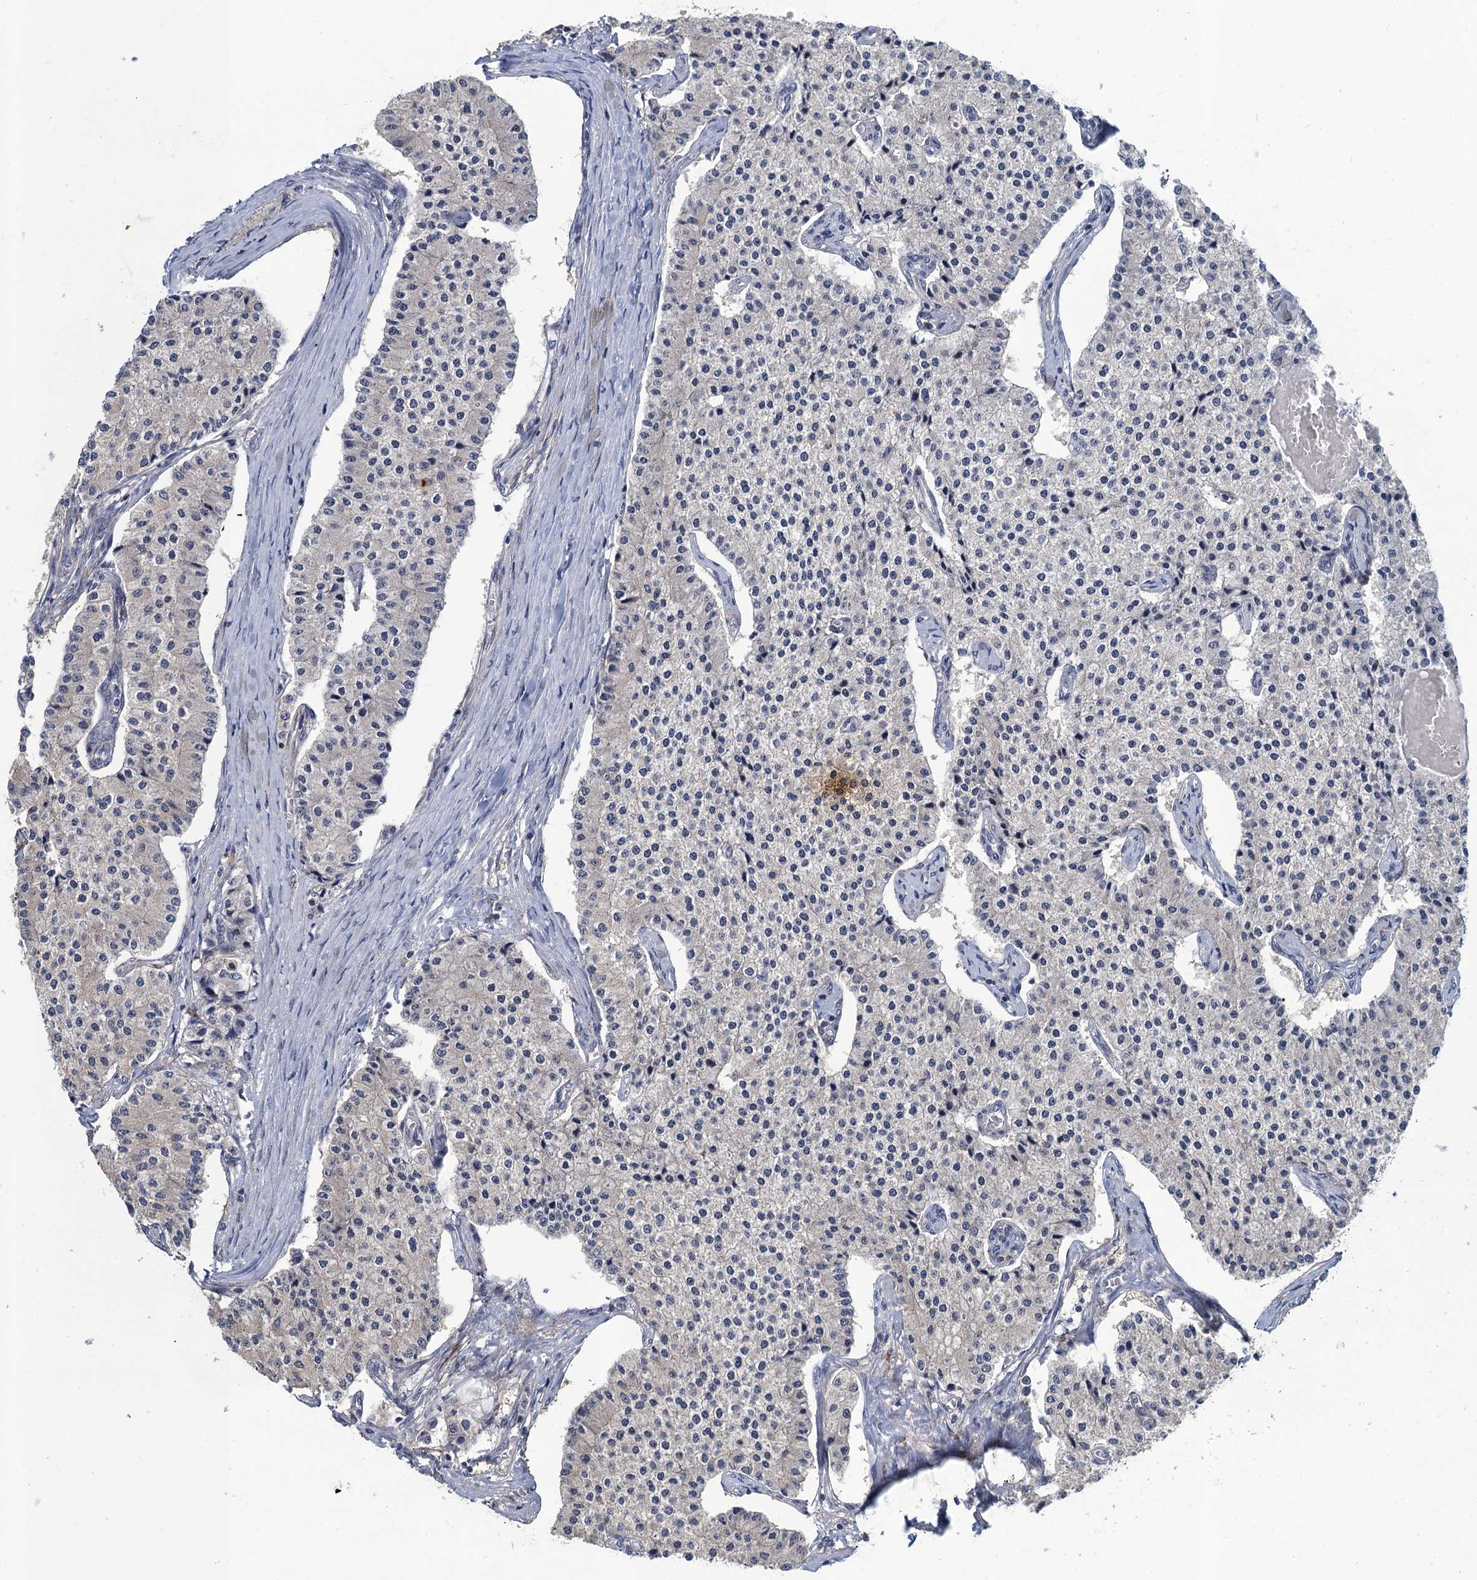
{"staining": {"intensity": "negative", "quantity": "none", "location": "none"}, "tissue": "carcinoid", "cell_type": "Tumor cells", "image_type": "cancer", "snomed": [{"axis": "morphology", "description": "Carcinoid, malignant, NOS"}, {"axis": "topography", "description": "Colon"}], "caption": "Human carcinoid stained for a protein using IHC shows no expression in tumor cells.", "gene": "MRFAP1", "patient": {"sex": "female", "age": 52}}